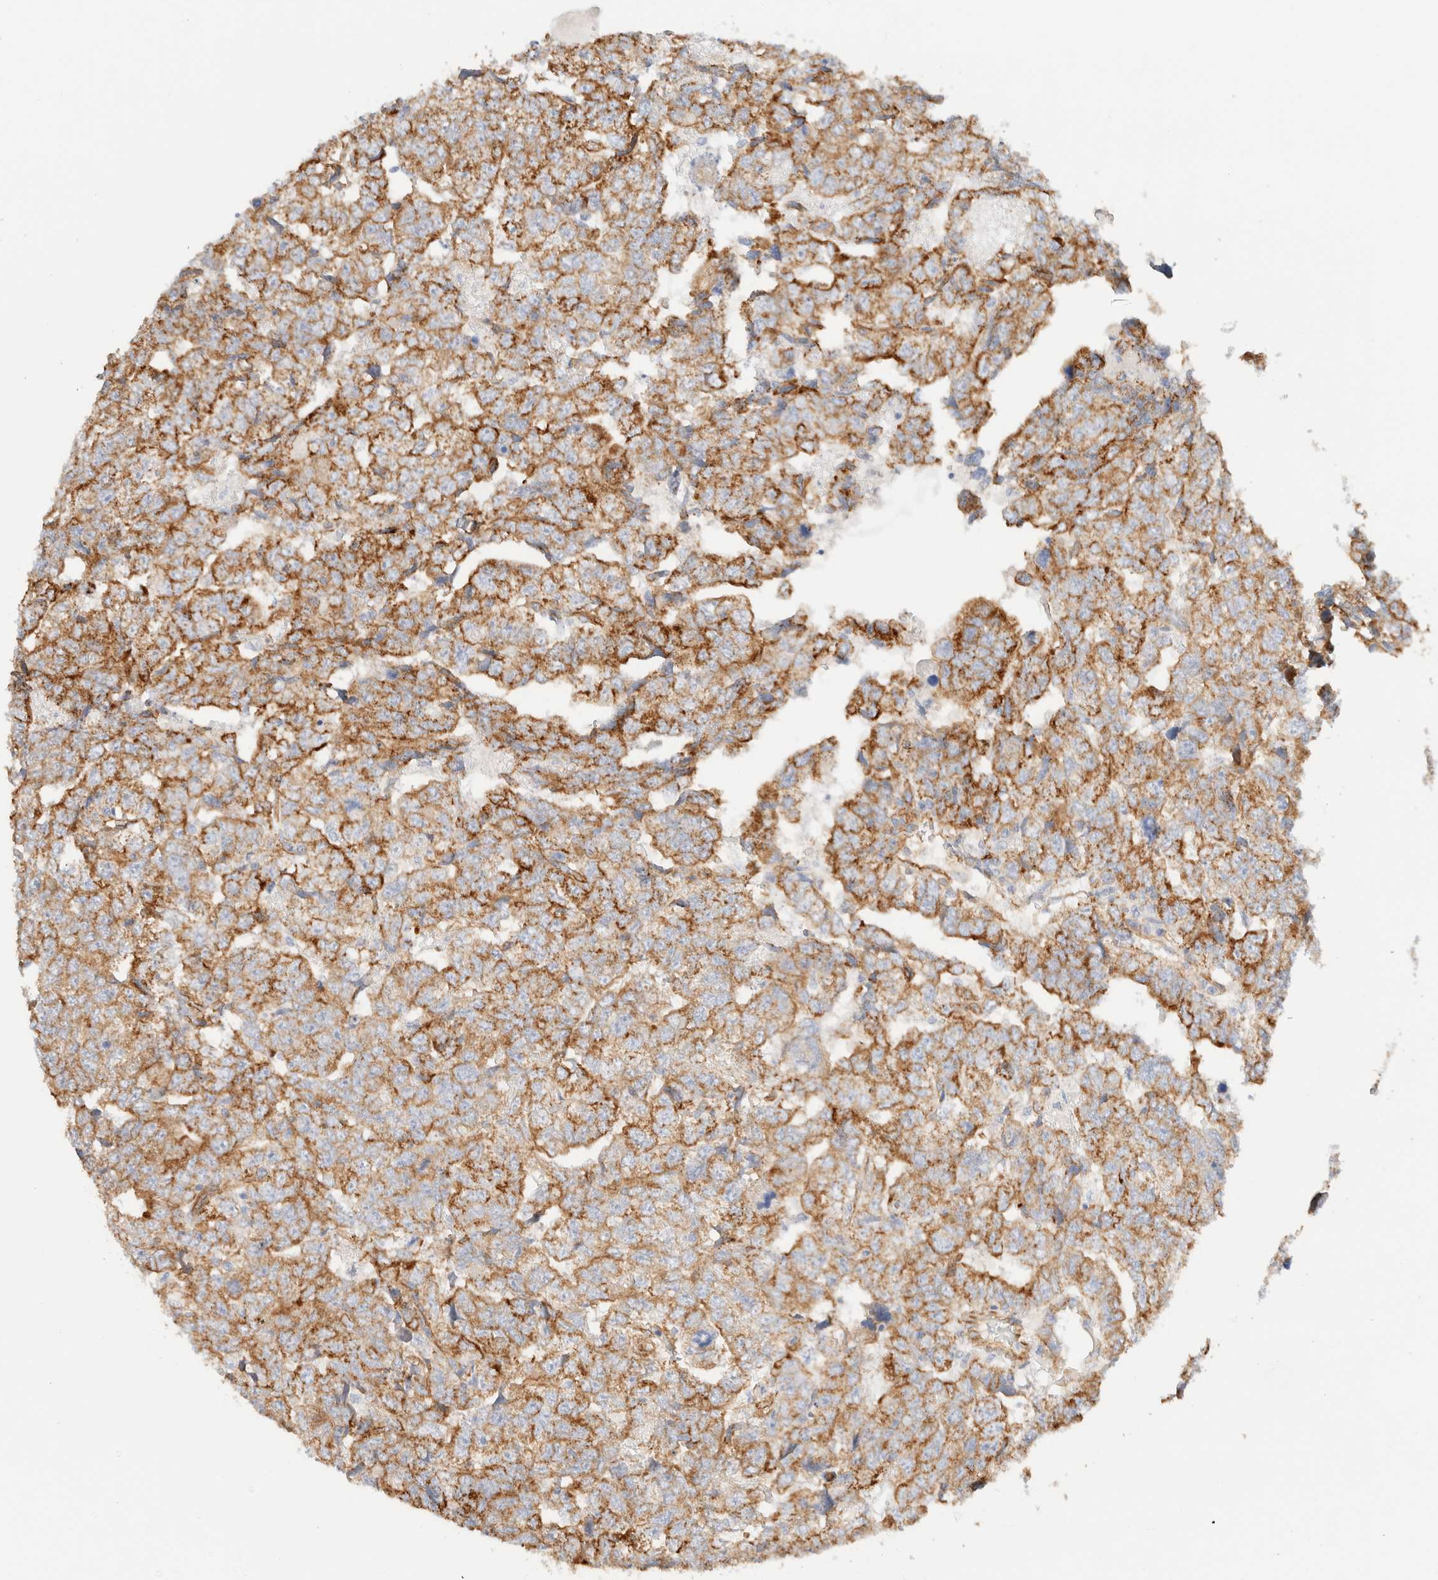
{"staining": {"intensity": "moderate", "quantity": ">75%", "location": "cytoplasmic/membranous"}, "tissue": "testis cancer", "cell_type": "Tumor cells", "image_type": "cancer", "snomed": [{"axis": "morphology", "description": "Carcinoma, Embryonal, NOS"}, {"axis": "topography", "description": "Testis"}], "caption": "Moderate cytoplasmic/membranous positivity for a protein is appreciated in approximately >75% of tumor cells of testis embryonal carcinoma using immunohistochemistry (IHC).", "gene": "CYB5R4", "patient": {"sex": "male", "age": 36}}